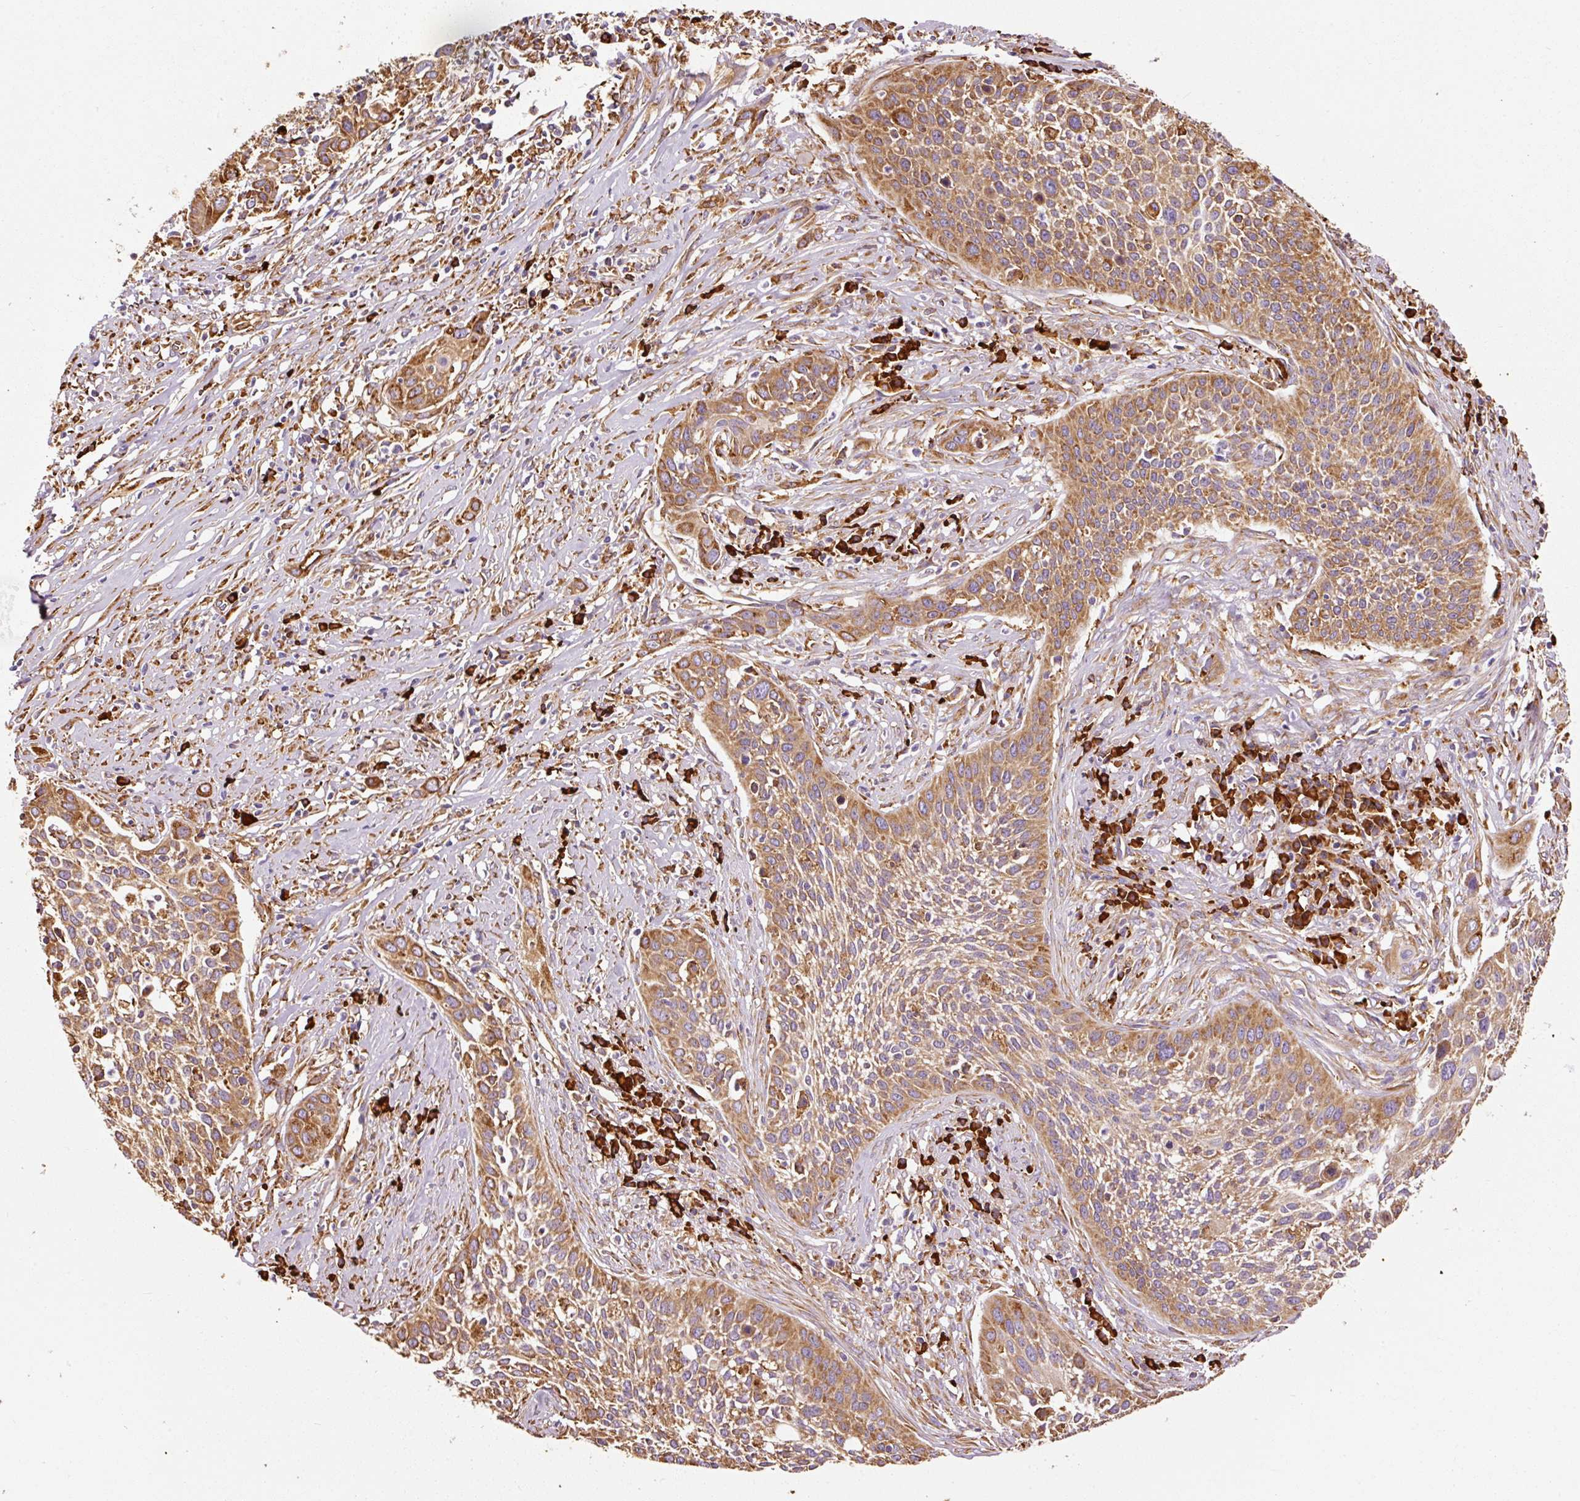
{"staining": {"intensity": "moderate", "quantity": ">75%", "location": "cytoplasmic/membranous"}, "tissue": "cervical cancer", "cell_type": "Tumor cells", "image_type": "cancer", "snomed": [{"axis": "morphology", "description": "Squamous cell carcinoma, NOS"}, {"axis": "topography", "description": "Cervix"}], "caption": "Protein analysis of squamous cell carcinoma (cervical) tissue exhibits moderate cytoplasmic/membranous staining in about >75% of tumor cells. The staining was performed using DAB, with brown indicating positive protein expression. Nuclei are stained blue with hematoxylin.", "gene": "KLC1", "patient": {"sex": "female", "age": 34}}